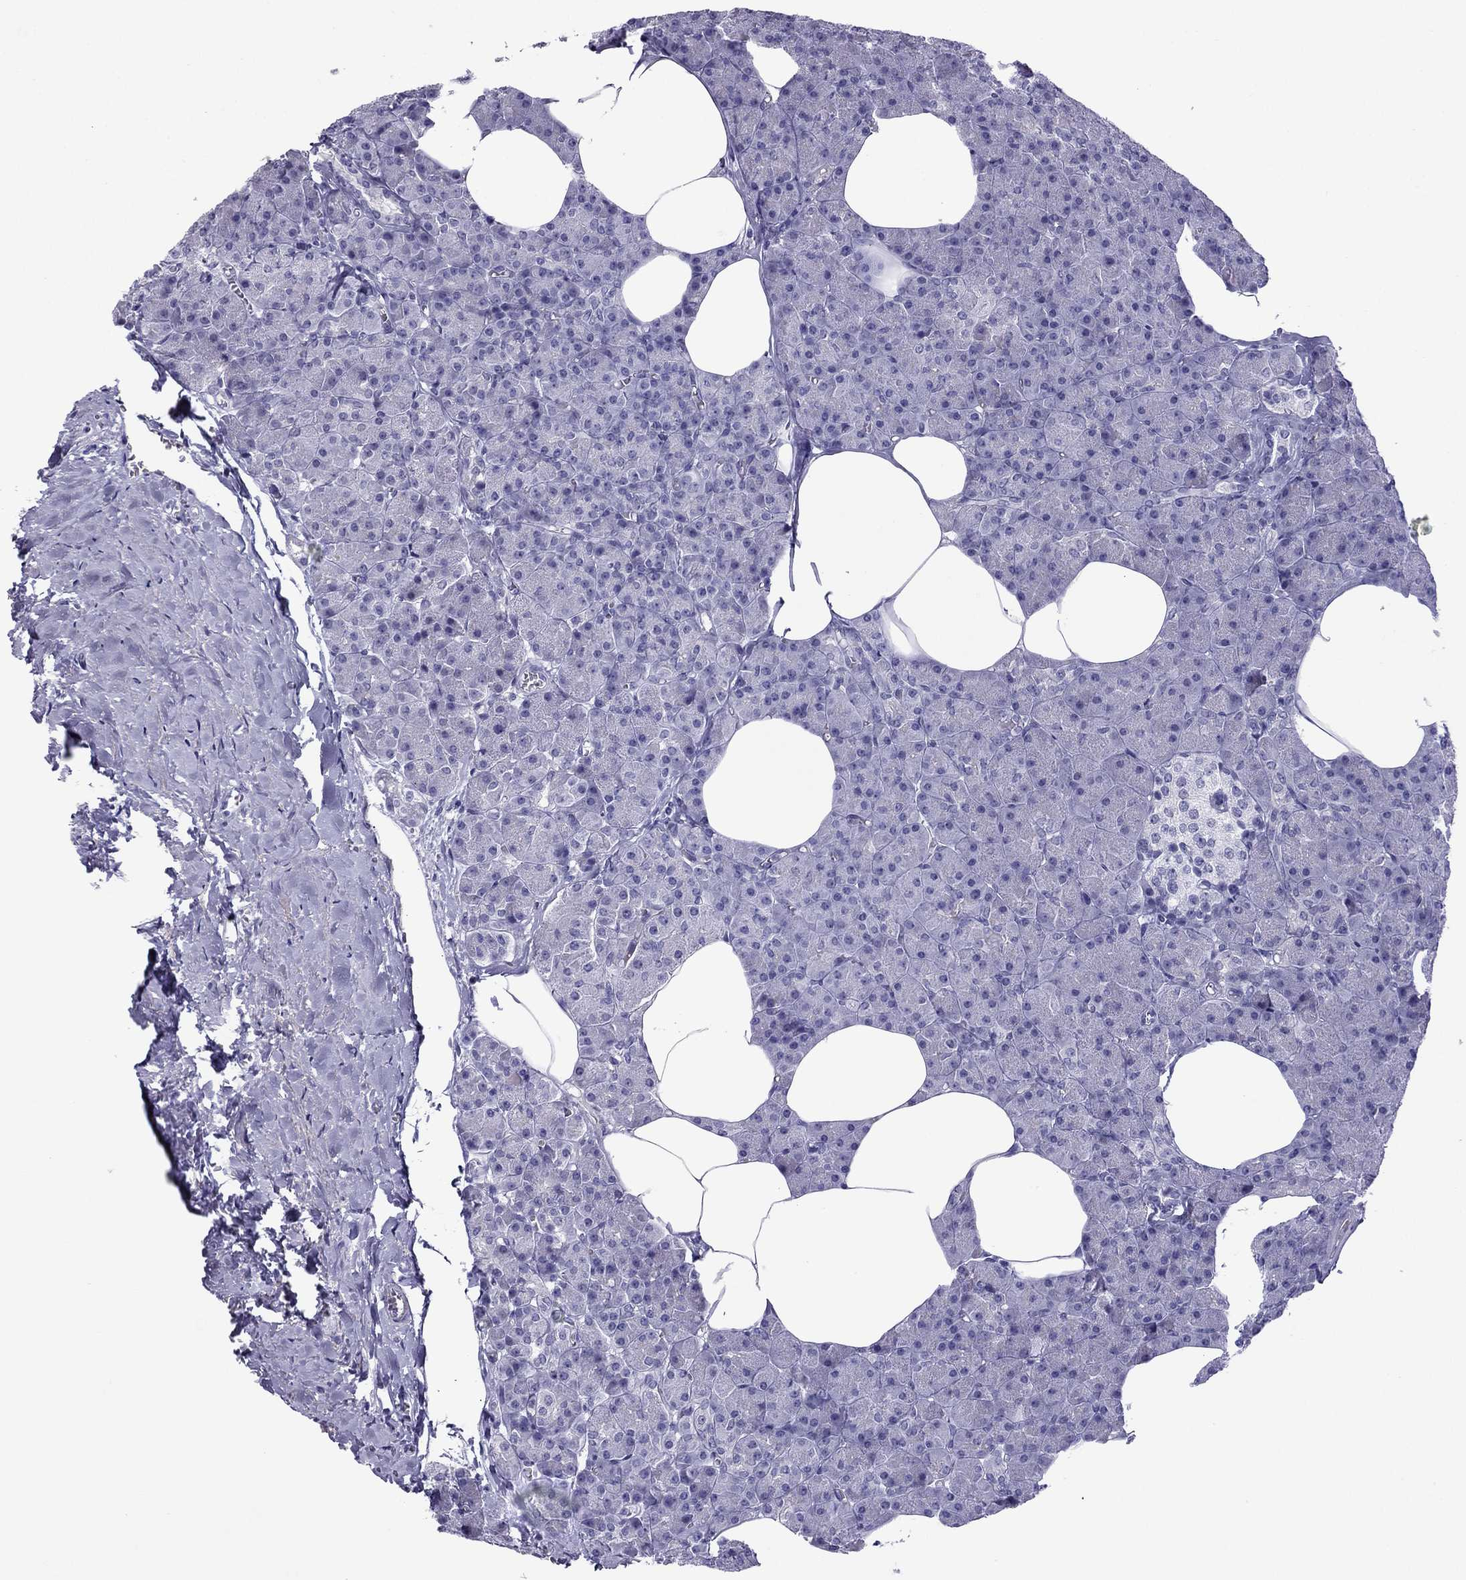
{"staining": {"intensity": "negative", "quantity": "none", "location": "none"}, "tissue": "pancreas", "cell_type": "Exocrine glandular cells", "image_type": "normal", "snomed": [{"axis": "morphology", "description": "Normal tissue, NOS"}, {"axis": "topography", "description": "Pancreas"}], "caption": "Immunohistochemistry of unremarkable pancreas exhibits no expression in exocrine glandular cells. (DAB immunohistochemistry (IHC) with hematoxylin counter stain).", "gene": "MYLK3", "patient": {"sex": "female", "age": 45}}